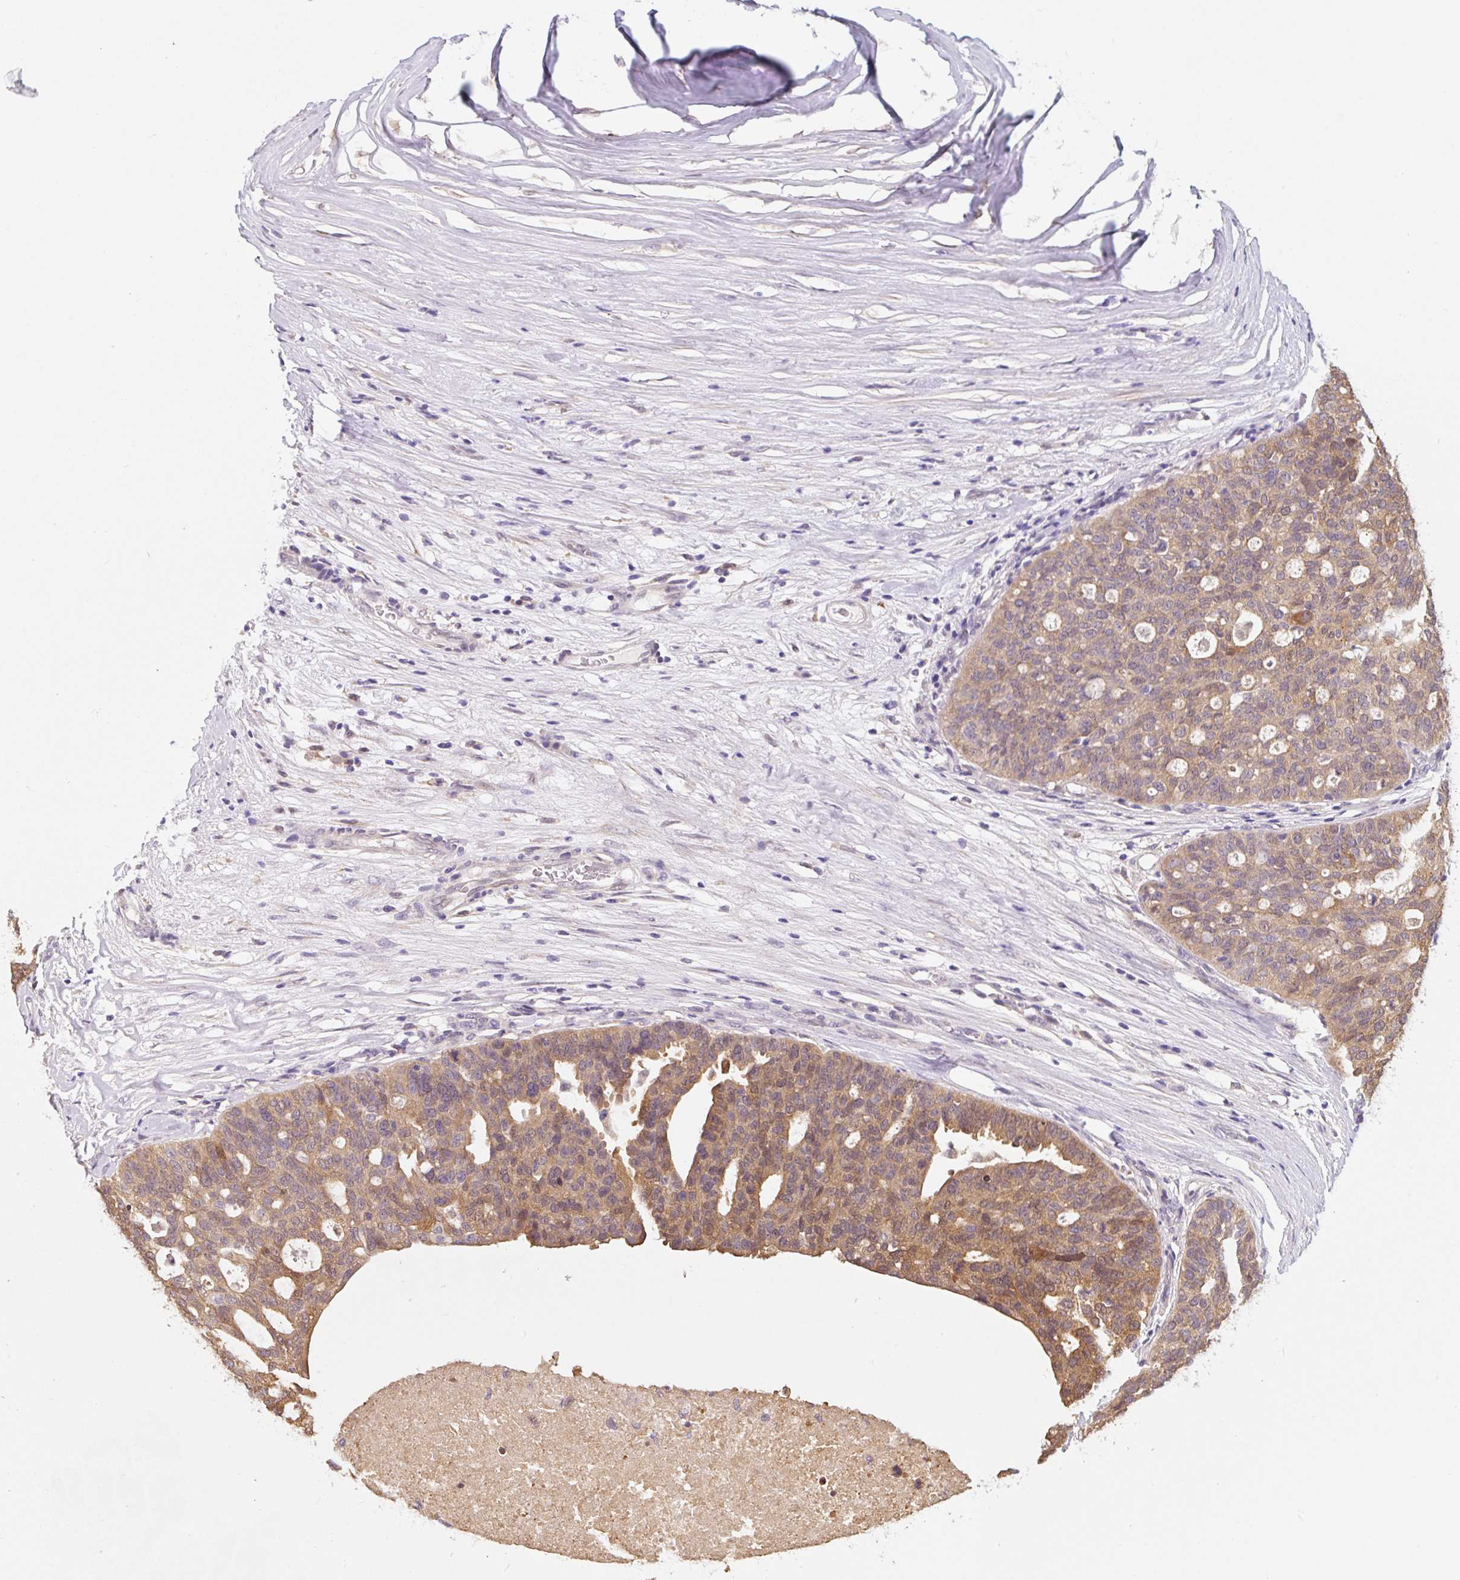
{"staining": {"intensity": "moderate", "quantity": "25%-75%", "location": "cytoplasmic/membranous"}, "tissue": "ovarian cancer", "cell_type": "Tumor cells", "image_type": "cancer", "snomed": [{"axis": "morphology", "description": "Cystadenocarcinoma, serous, NOS"}, {"axis": "topography", "description": "Ovary"}], "caption": "Human serous cystadenocarcinoma (ovarian) stained with a protein marker displays moderate staining in tumor cells.", "gene": "ASRGL1", "patient": {"sex": "female", "age": 59}}